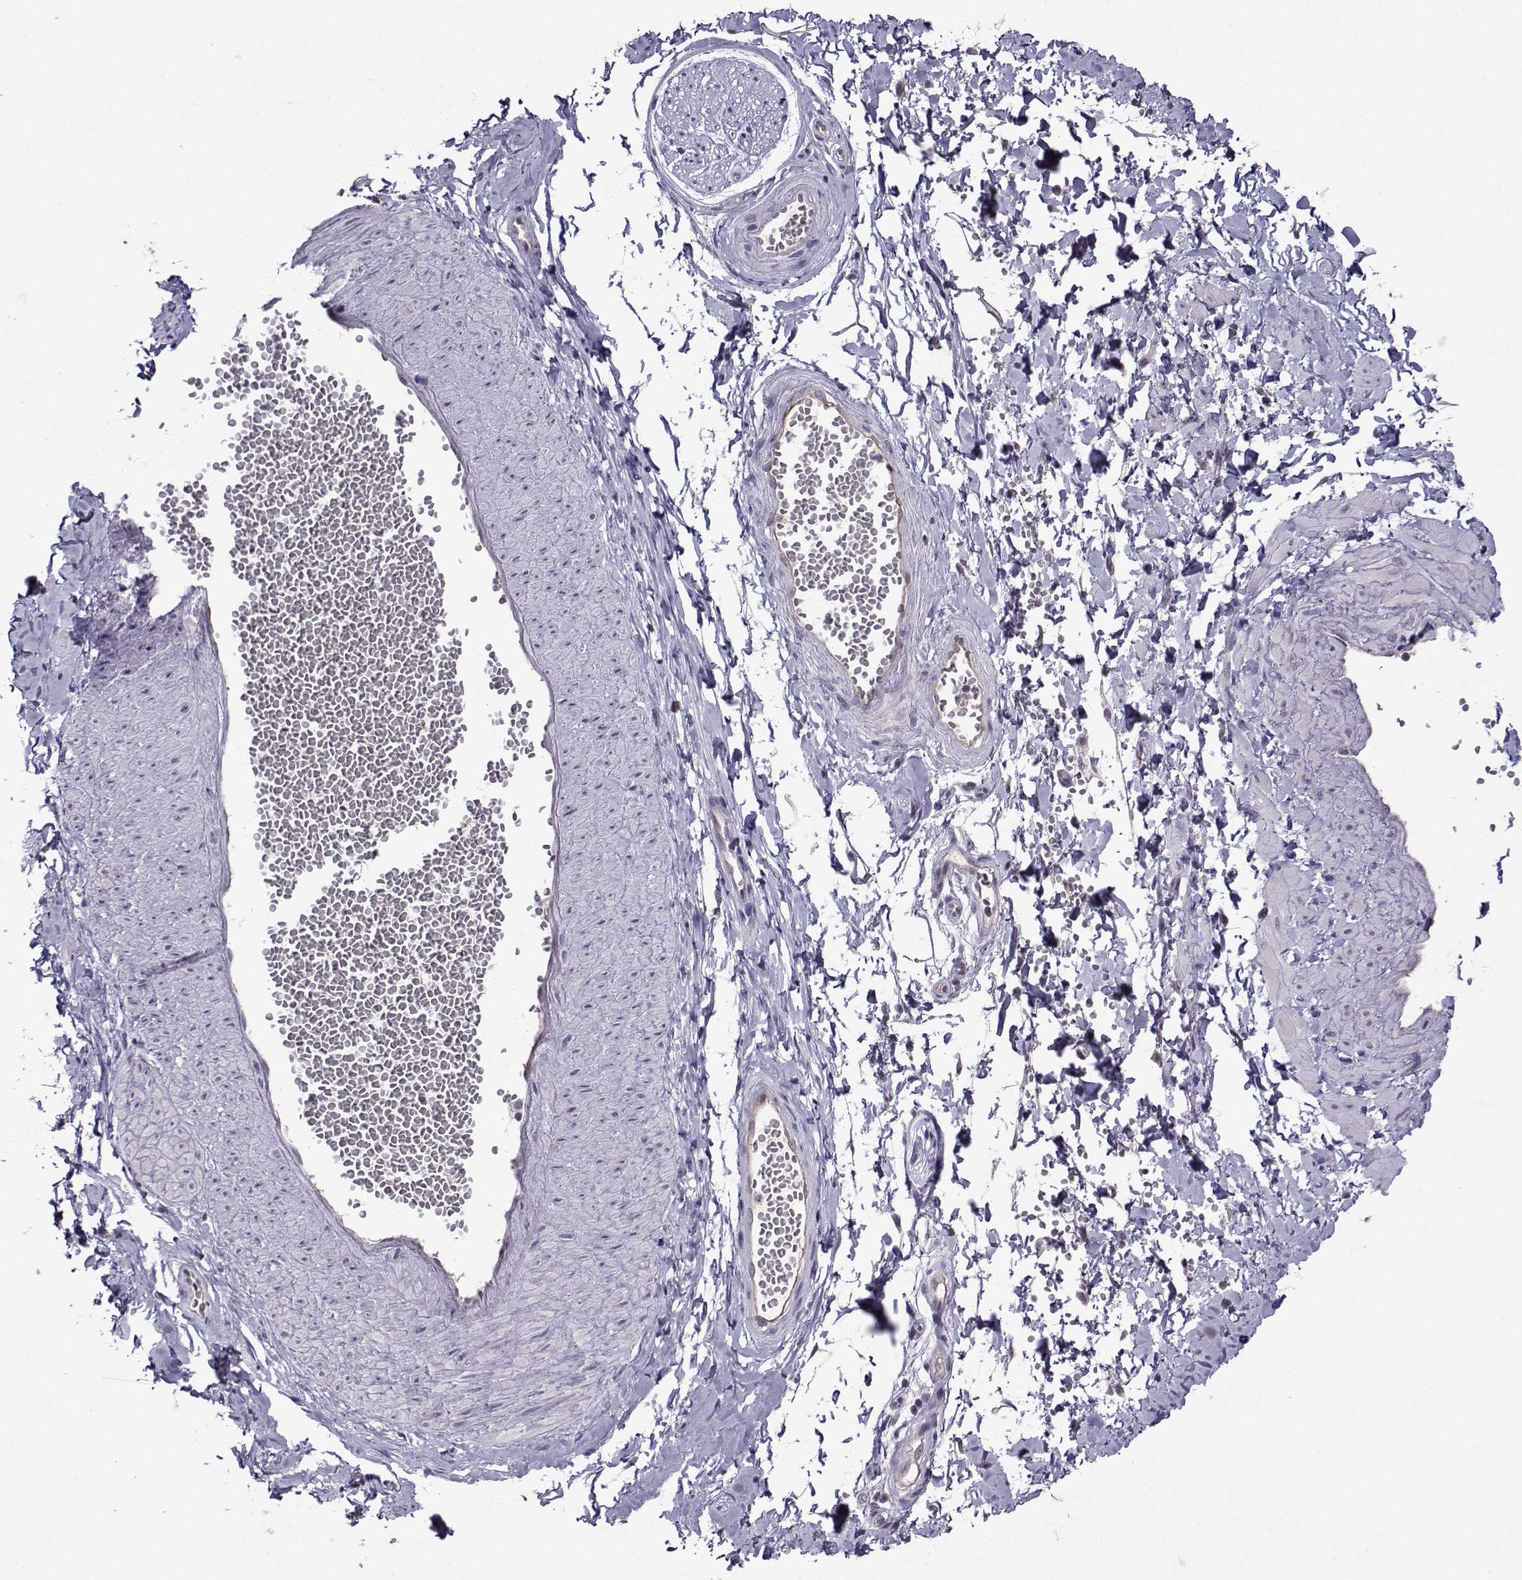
{"staining": {"intensity": "negative", "quantity": "none", "location": "none"}, "tissue": "adipose tissue", "cell_type": "Adipocytes", "image_type": "normal", "snomed": [{"axis": "morphology", "description": "Normal tissue, NOS"}, {"axis": "topography", "description": "Smooth muscle"}, {"axis": "topography", "description": "Peripheral nerve tissue"}], "caption": "Immunohistochemistry of normal adipose tissue displays no staining in adipocytes. The staining is performed using DAB brown chromogen with nuclei counter-stained in using hematoxylin.", "gene": "DDX20", "patient": {"sex": "male", "age": 22}}